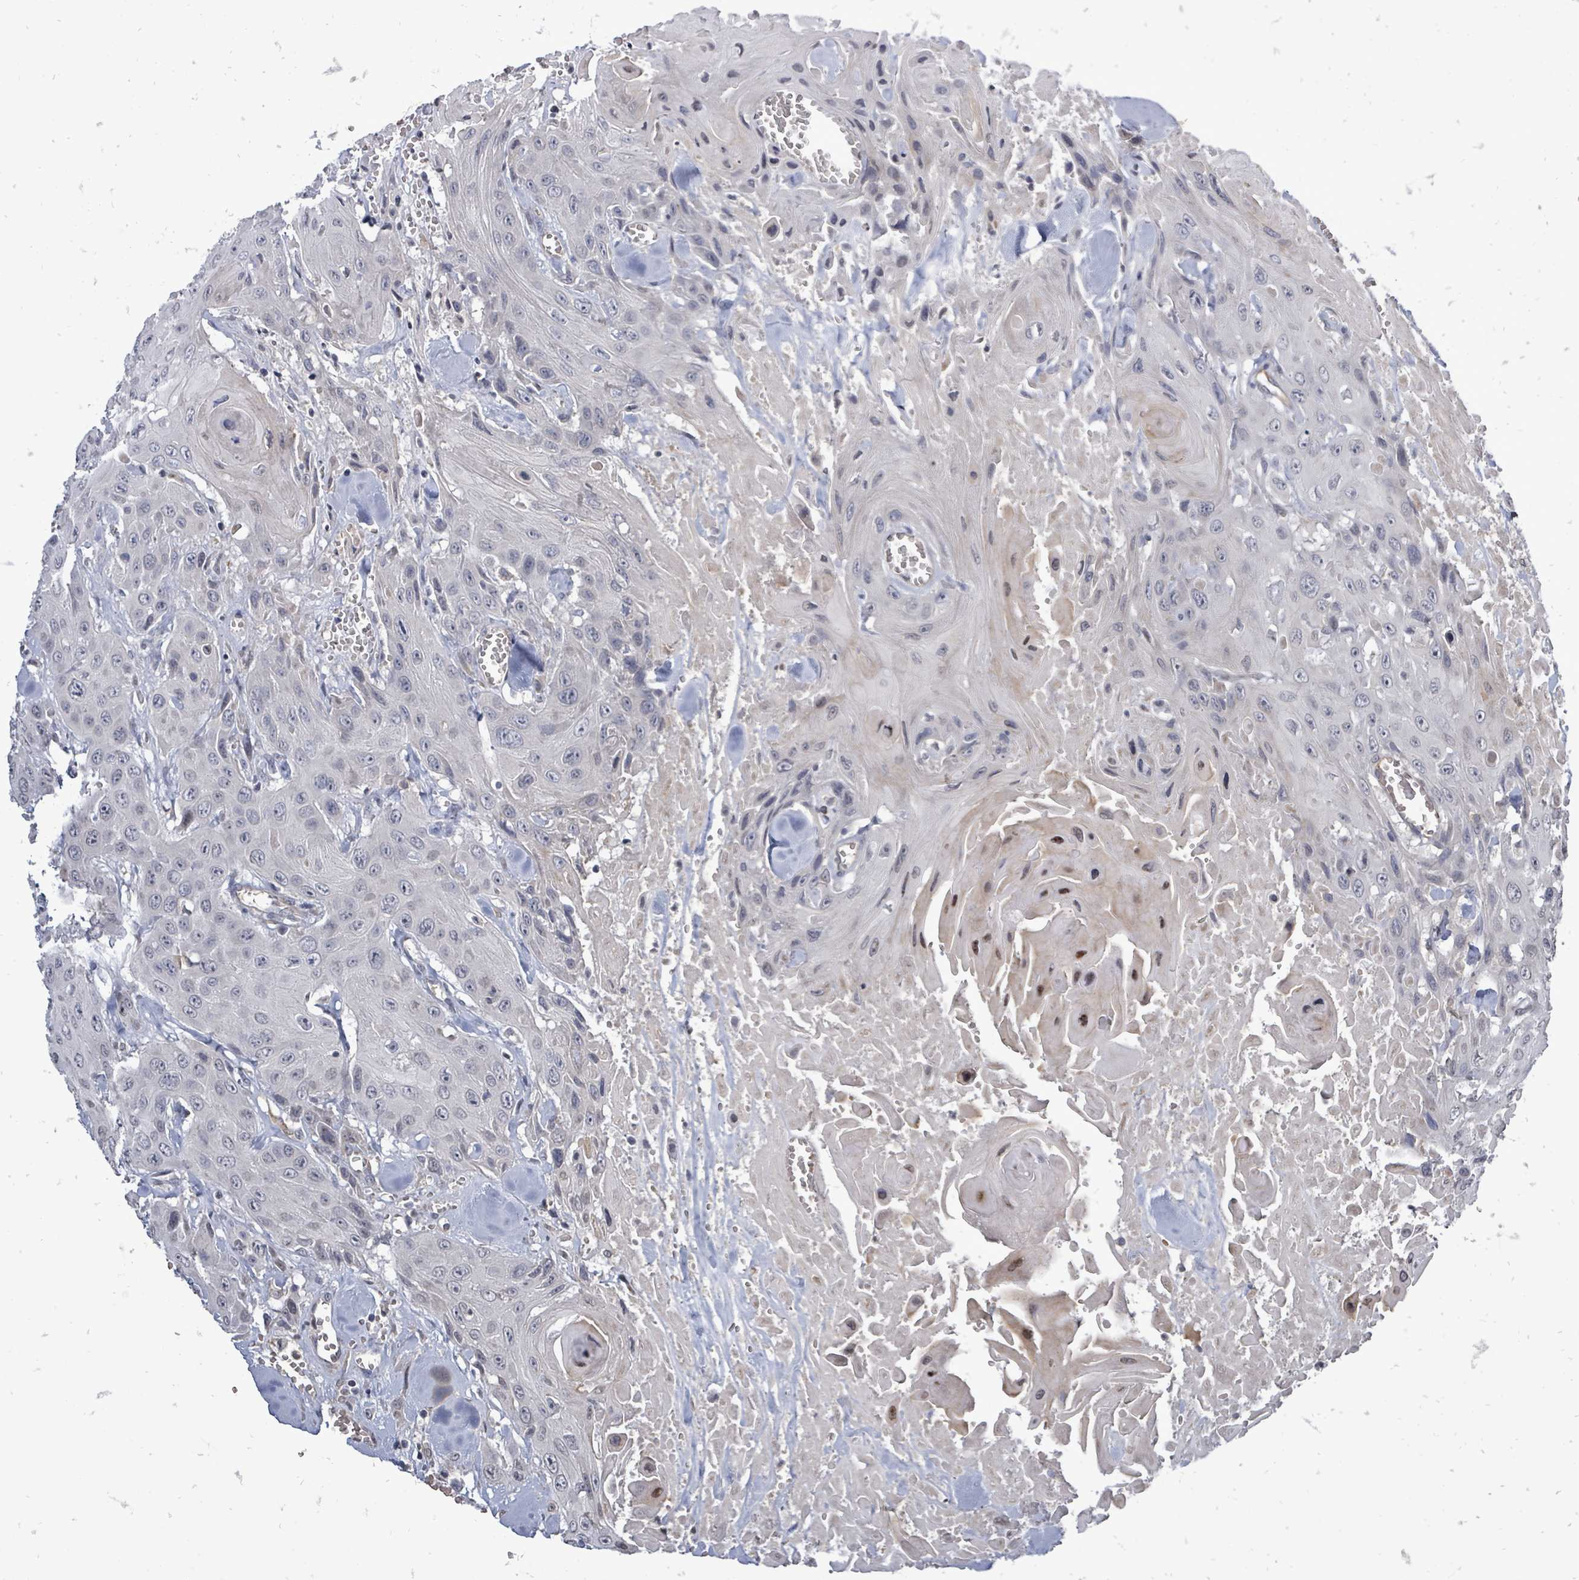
{"staining": {"intensity": "moderate", "quantity": "<25%", "location": "nuclear"}, "tissue": "head and neck cancer", "cell_type": "Tumor cells", "image_type": "cancer", "snomed": [{"axis": "morphology", "description": "Squamous cell carcinoma, NOS"}, {"axis": "topography", "description": "Head-Neck"}], "caption": "This is an image of immunohistochemistry (IHC) staining of squamous cell carcinoma (head and neck), which shows moderate positivity in the nuclear of tumor cells.", "gene": "RALGAPB", "patient": {"sex": "male", "age": 81}}